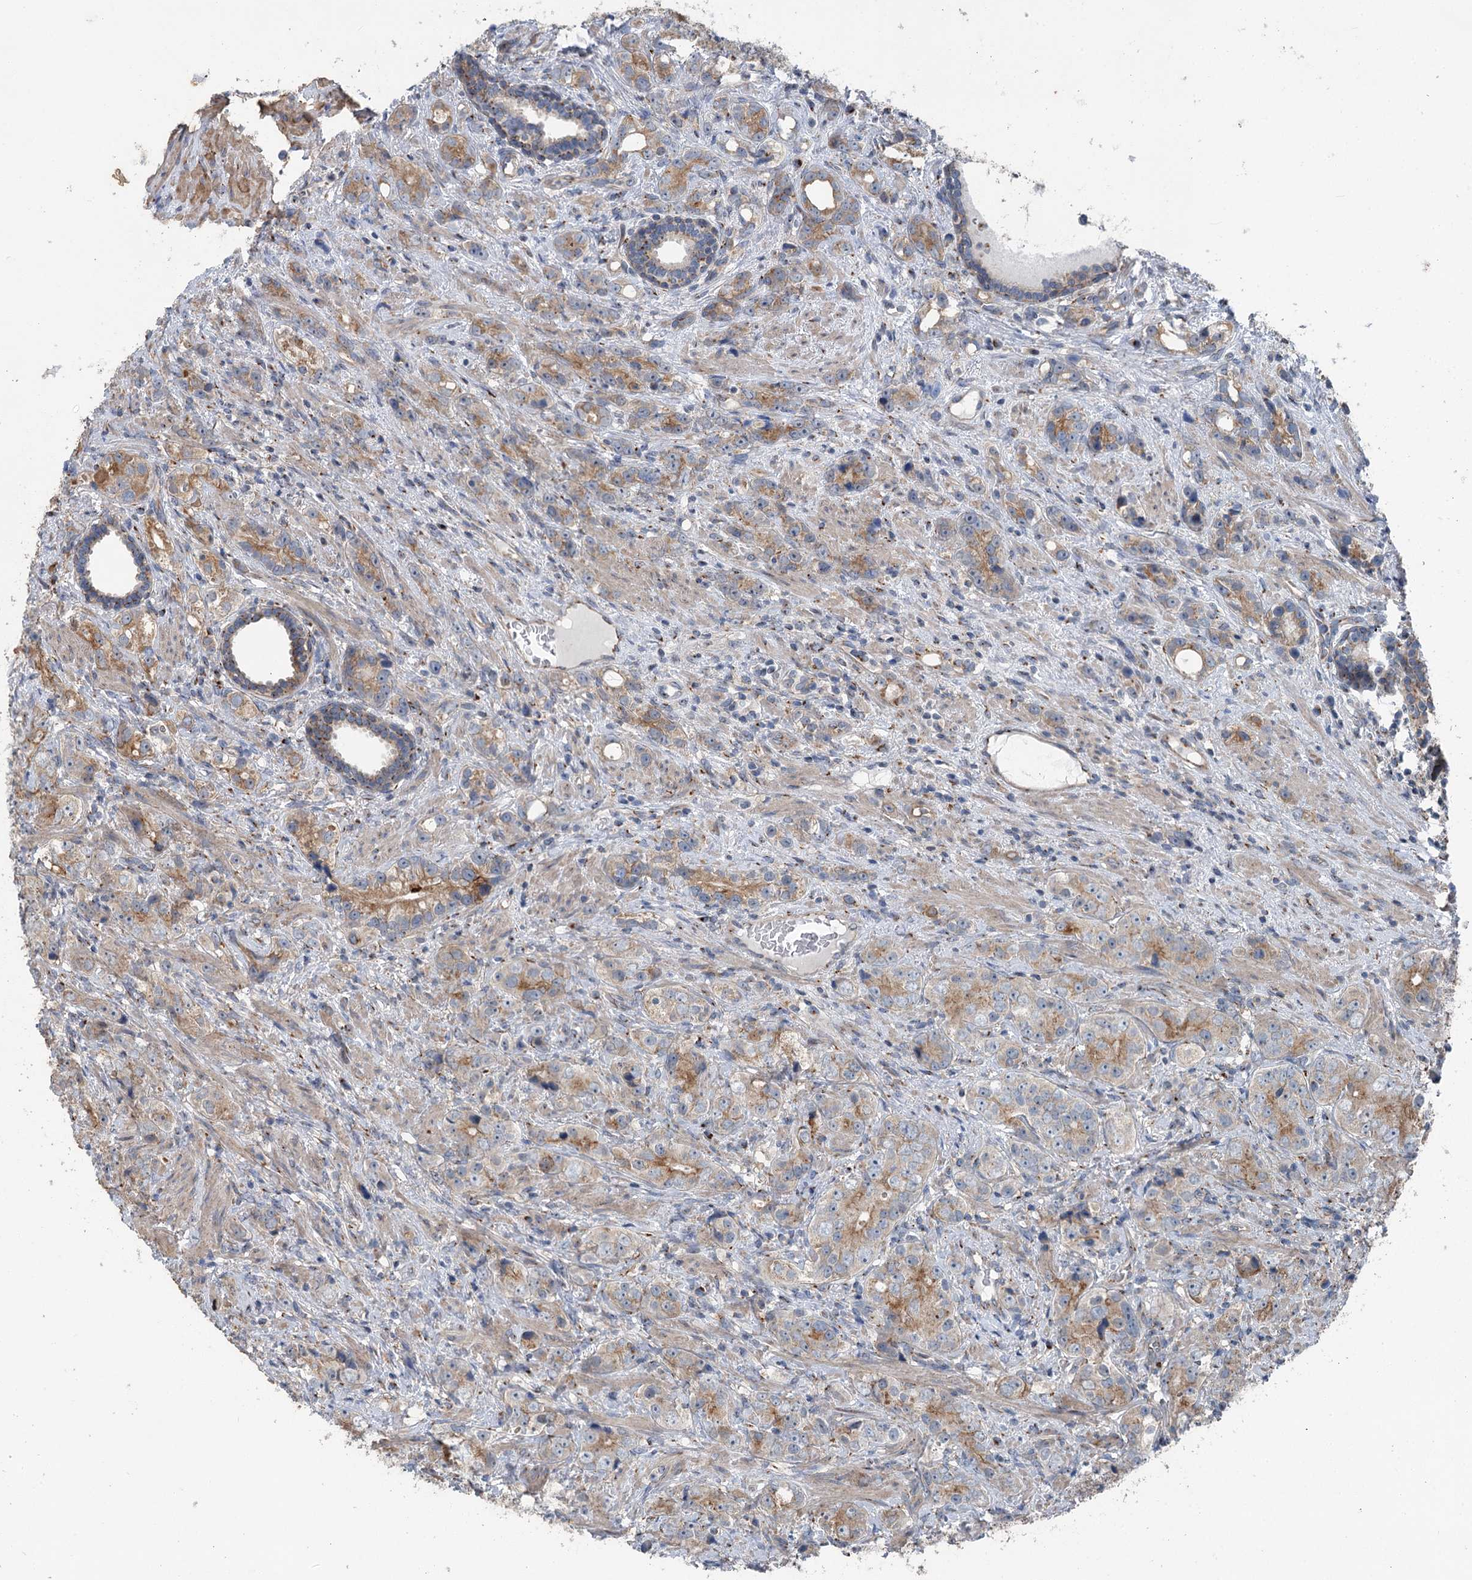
{"staining": {"intensity": "moderate", "quantity": "25%-75%", "location": "cytoplasmic/membranous"}, "tissue": "prostate cancer", "cell_type": "Tumor cells", "image_type": "cancer", "snomed": [{"axis": "morphology", "description": "Adenocarcinoma, High grade"}, {"axis": "topography", "description": "Prostate"}], "caption": "Prostate cancer (adenocarcinoma (high-grade)) stained for a protein shows moderate cytoplasmic/membranous positivity in tumor cells. Using DAB (3,3'-diaminobenzidine) (brown) and hematoxylin (blue) stains, captured at high magnification using brightfield microscopy.", "gene": "ITIH5", "patient": {"sex": "male", "age": 63}}